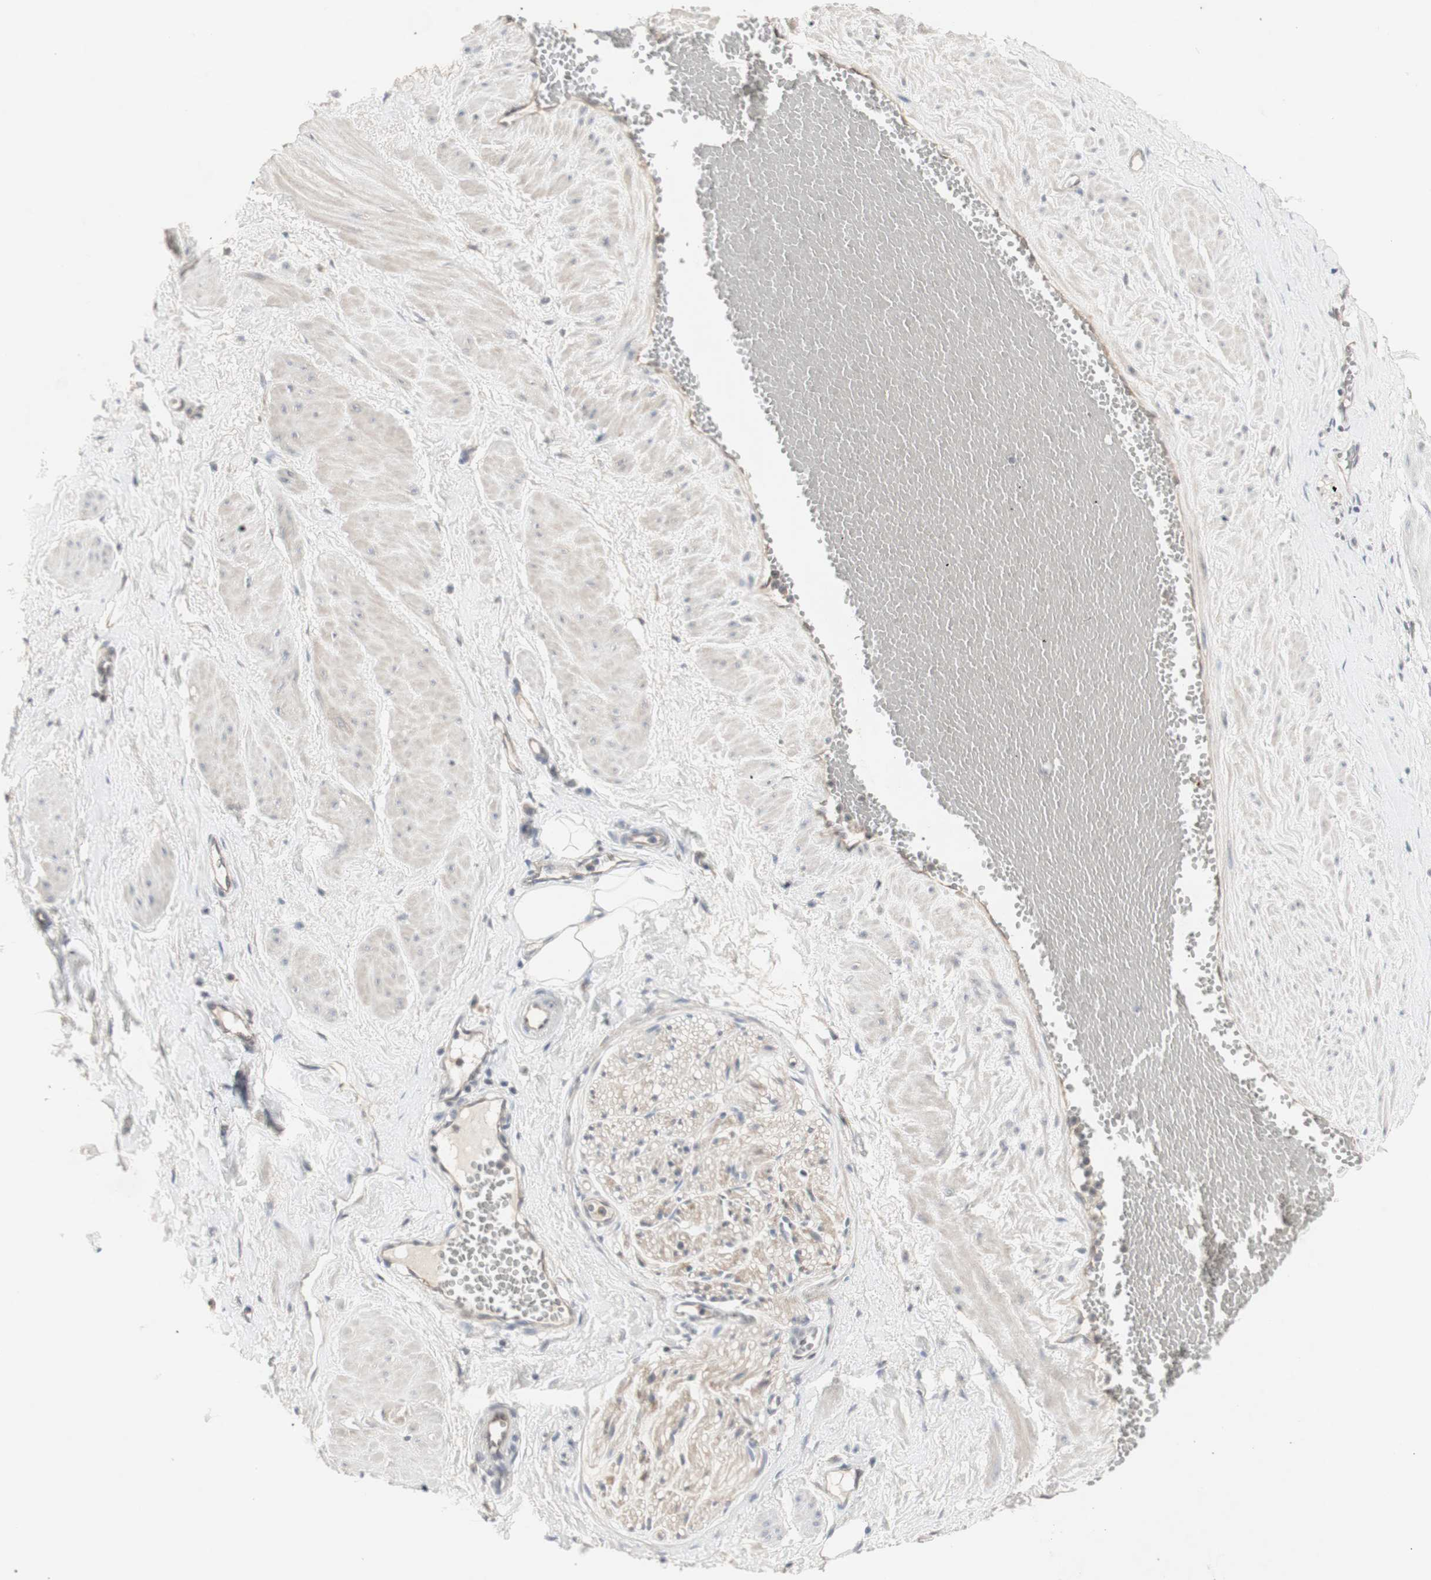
{"staining": {"intensity": "weak", "quantity": ">75%", "location": "cytoplasmic/membranous"}, "tissue": "adipose tissue", "cell_type": "Adipocytes", "image_type": "normal", "snomed": [{"axis": "morphology", "description": "Normal tissue, NOS"}, {"axis": "topography", "description": "Soft tissue"}, {"axis": "topography", "description": "Vascular tissue"}], "caption": "There is low levels of weak cytoplasmic/membranous positivity in adipocytes of unremarkable adipose tissue, as demonstrated by immunohistochemical staining (brown color).", "gene": "CHURC1", "patient": {"sex": "female", "age": 35}}